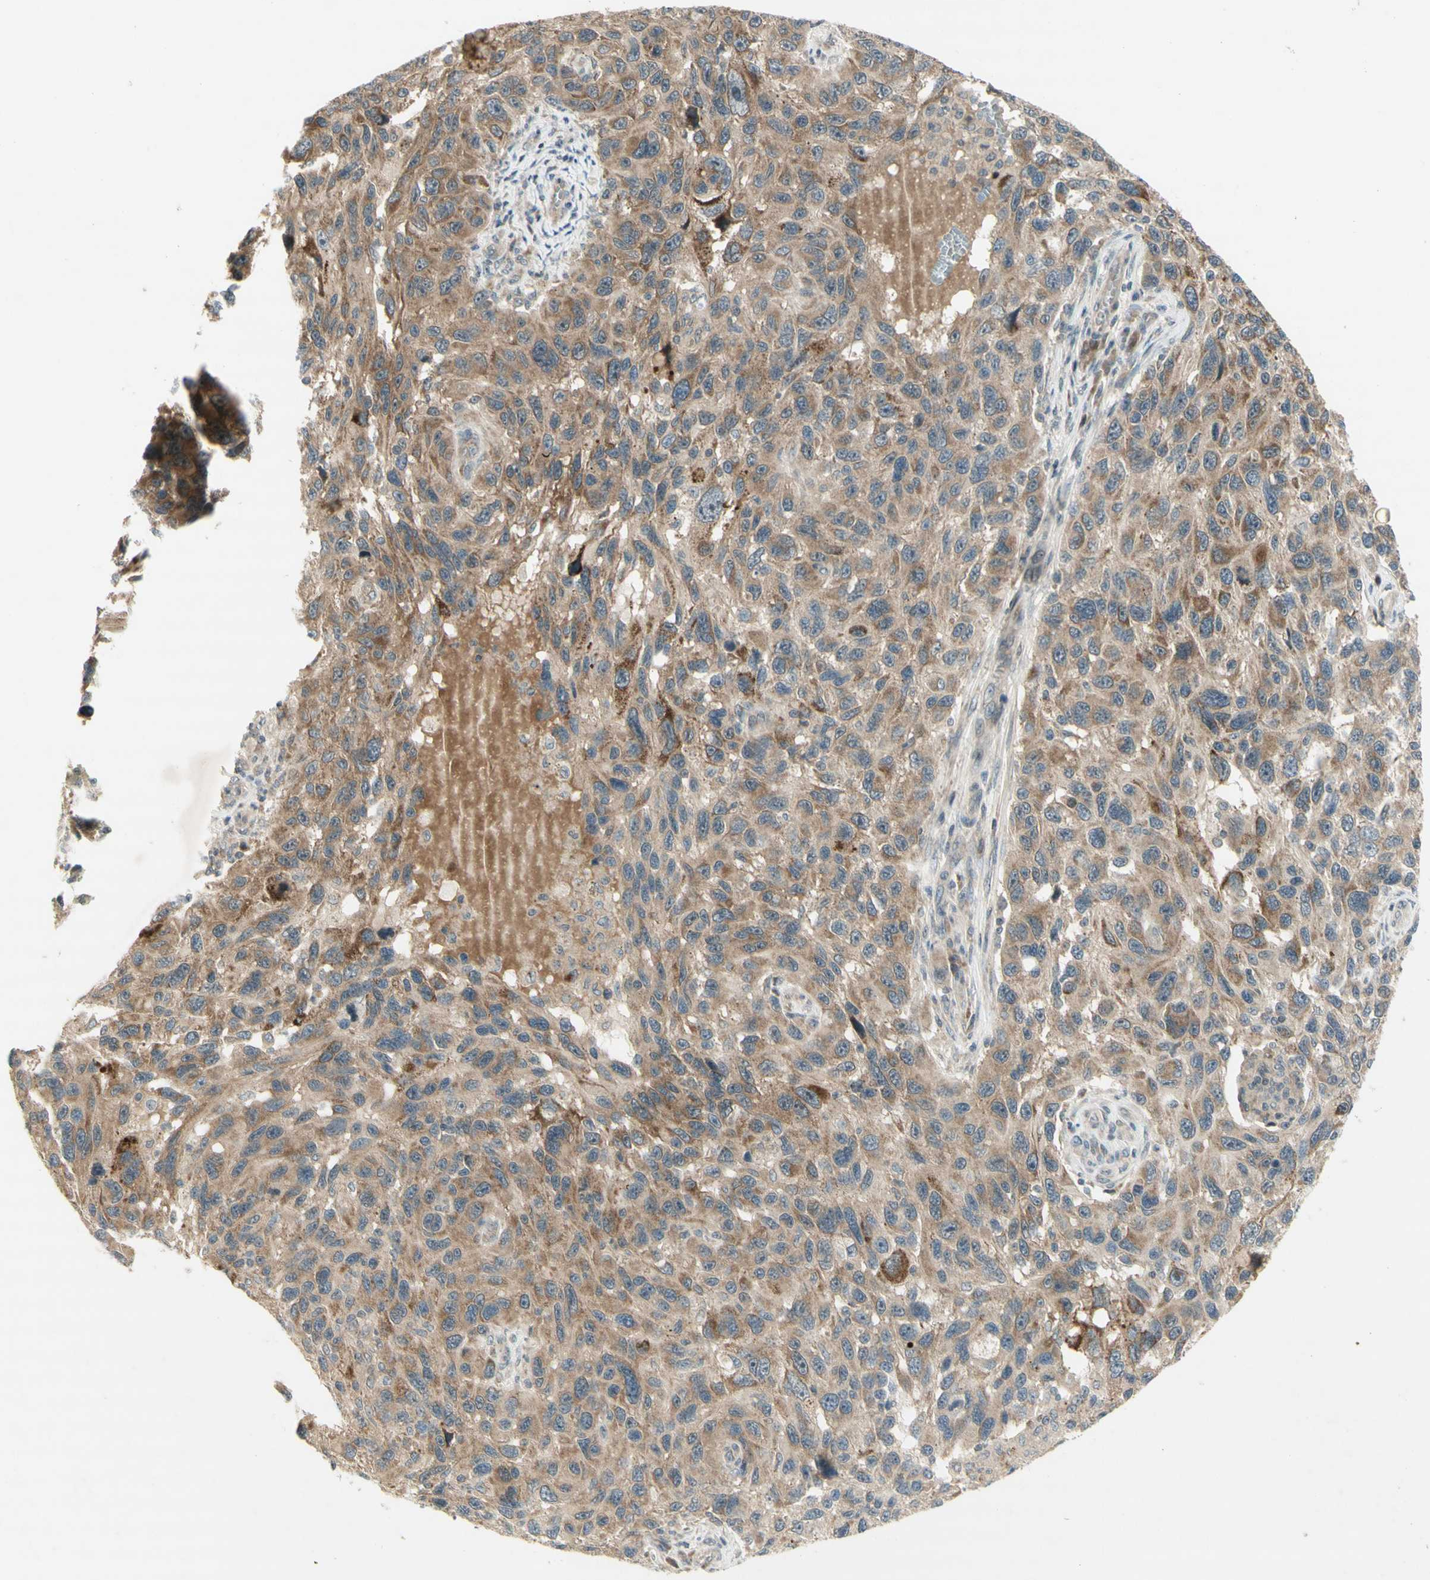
{"staining": {"intensity": "moderate", "quantity": "25%-75%", "location": "cytoplasmic/membranous"}, "tissue": "melanoma", "cell_type": "Tumor cells", "image_type": "cancer", "snomed": [{"axis": "morphology", "description": "Malignant melanoma, NOS"}, {"axis": "topography", "description": "Skin"}], "caption": "Immunohistochemical staining of melanoma reveals medium levels of moderate cytoplasmic/membranous protein expression in approximately 25%-75% of tumor cells.", "gene": "ETF1", "patient": {"sex": "male", "age": 53}}